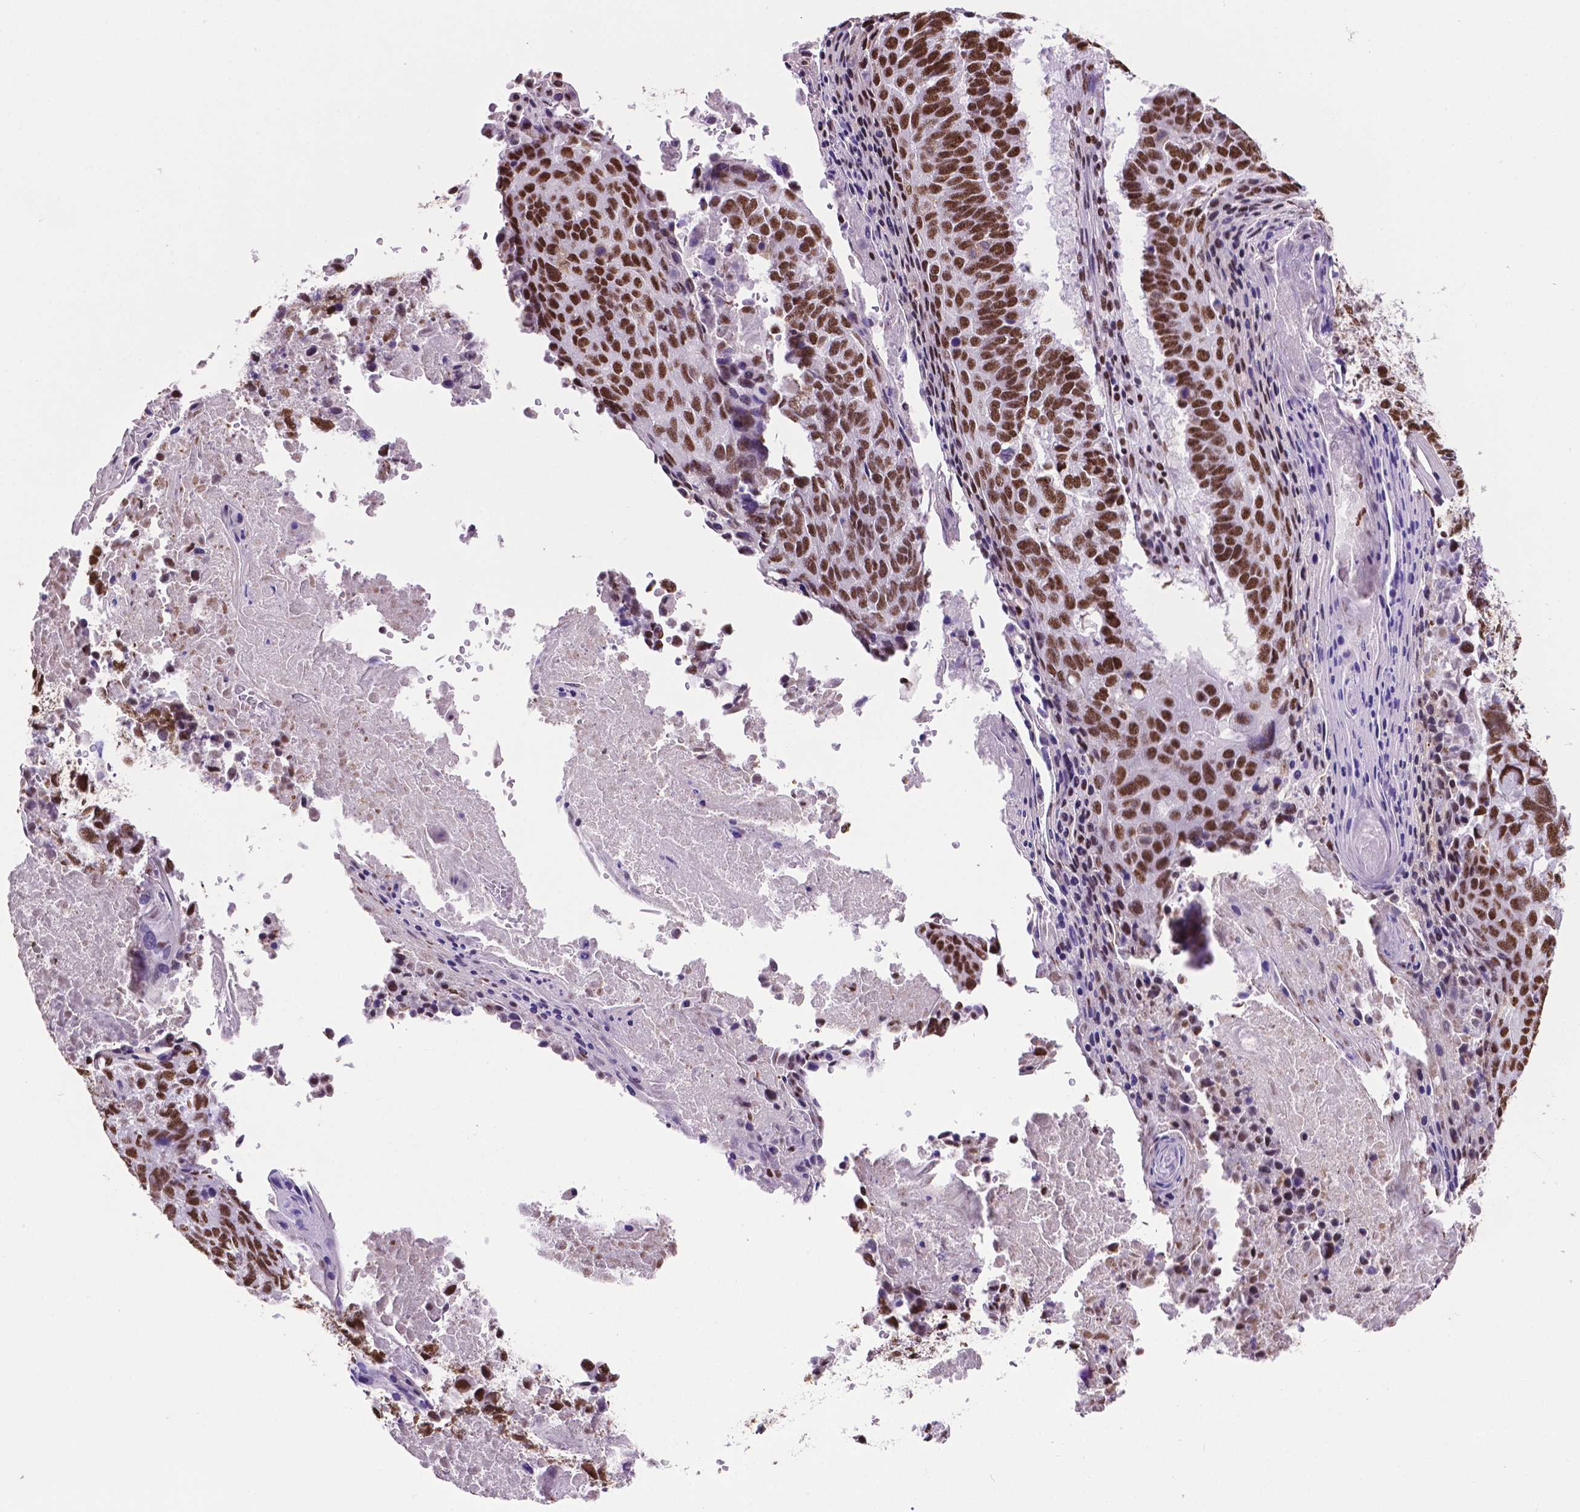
{"staining": {"intensity": "strong", "quantity": ">75%", "location": "nuclear"}, "tissue": "lung cancer", "cell_type": "Tumor cells", "image_type": "cancer", "snomed": [{"axis": "morphology", "description": "Squamous cell carcinoma, NOS"}, {"axis": "topography", "description": "Lung"}], "caption": "Brown immunohistochemical staining in human squamous cell carcinoma (lung) shows strong nuclear positivity in about >75% of tumor cells.", "gene": "CCAR2", "patient": {"sex": "male", "age": 73}}